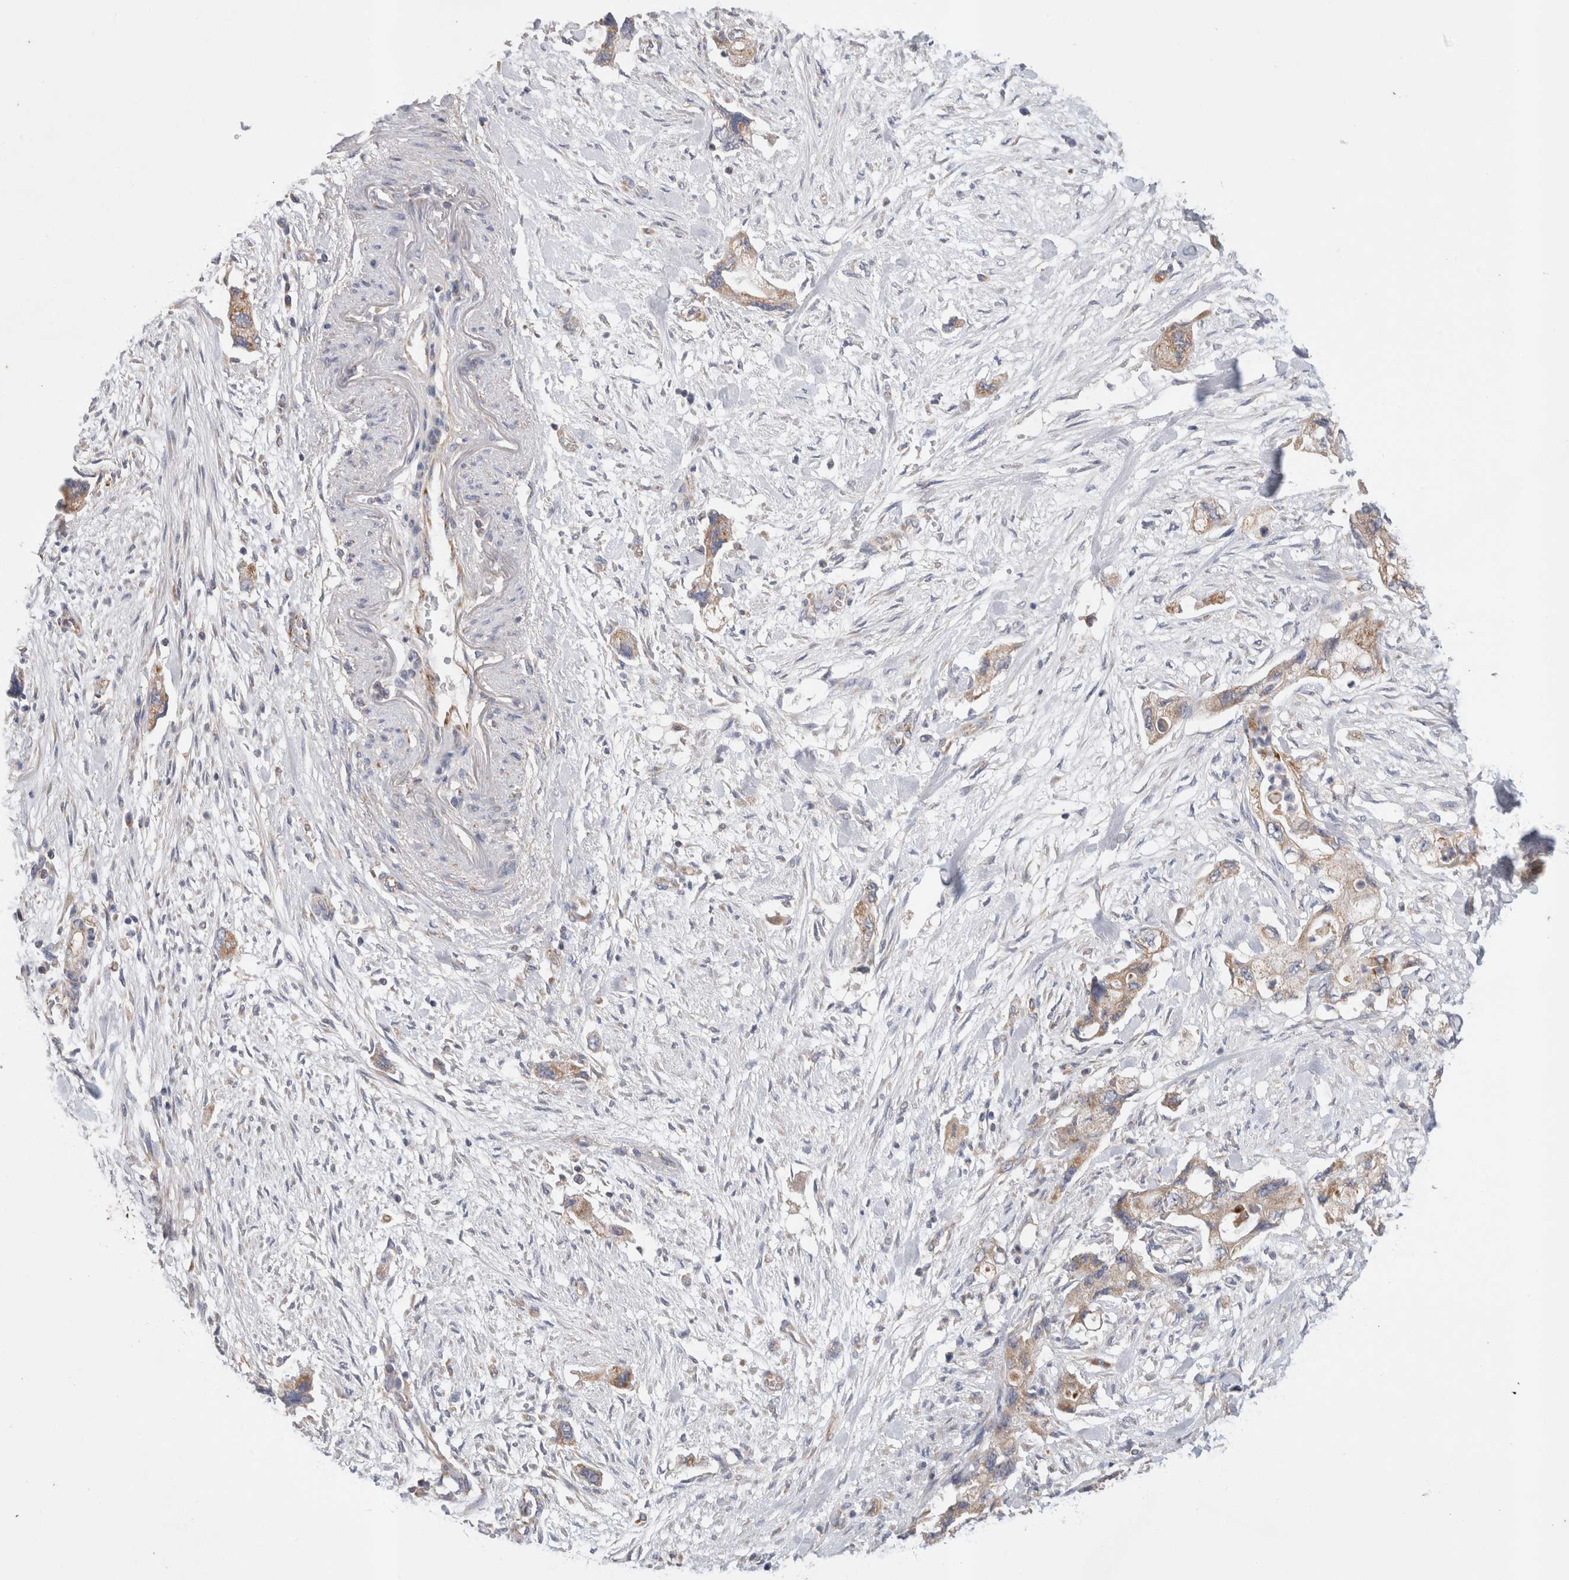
{"staining": {"intensity": "moderate", "quantity": ">75%", "location": "cytoplasmic/membranous"}, "tissue": "pancreatic cancer", "cell_type": "Tumor cells", "image_type": "cancer", "snomed": [{"axis": "morphology", "description": "Adenocarcinoma, NOS"}, {"axis": "topography", "description": "Pancreas"}], "caption": "The histopathology image demonstrates immunohistochemical staining of pancreatic cancer. There is moderate cytoplasmic/membranous expression is appreciated in approximately >75% of tumor cells.", "gene": "IARS2", "patient": {"sex": "female", "age": 73}}